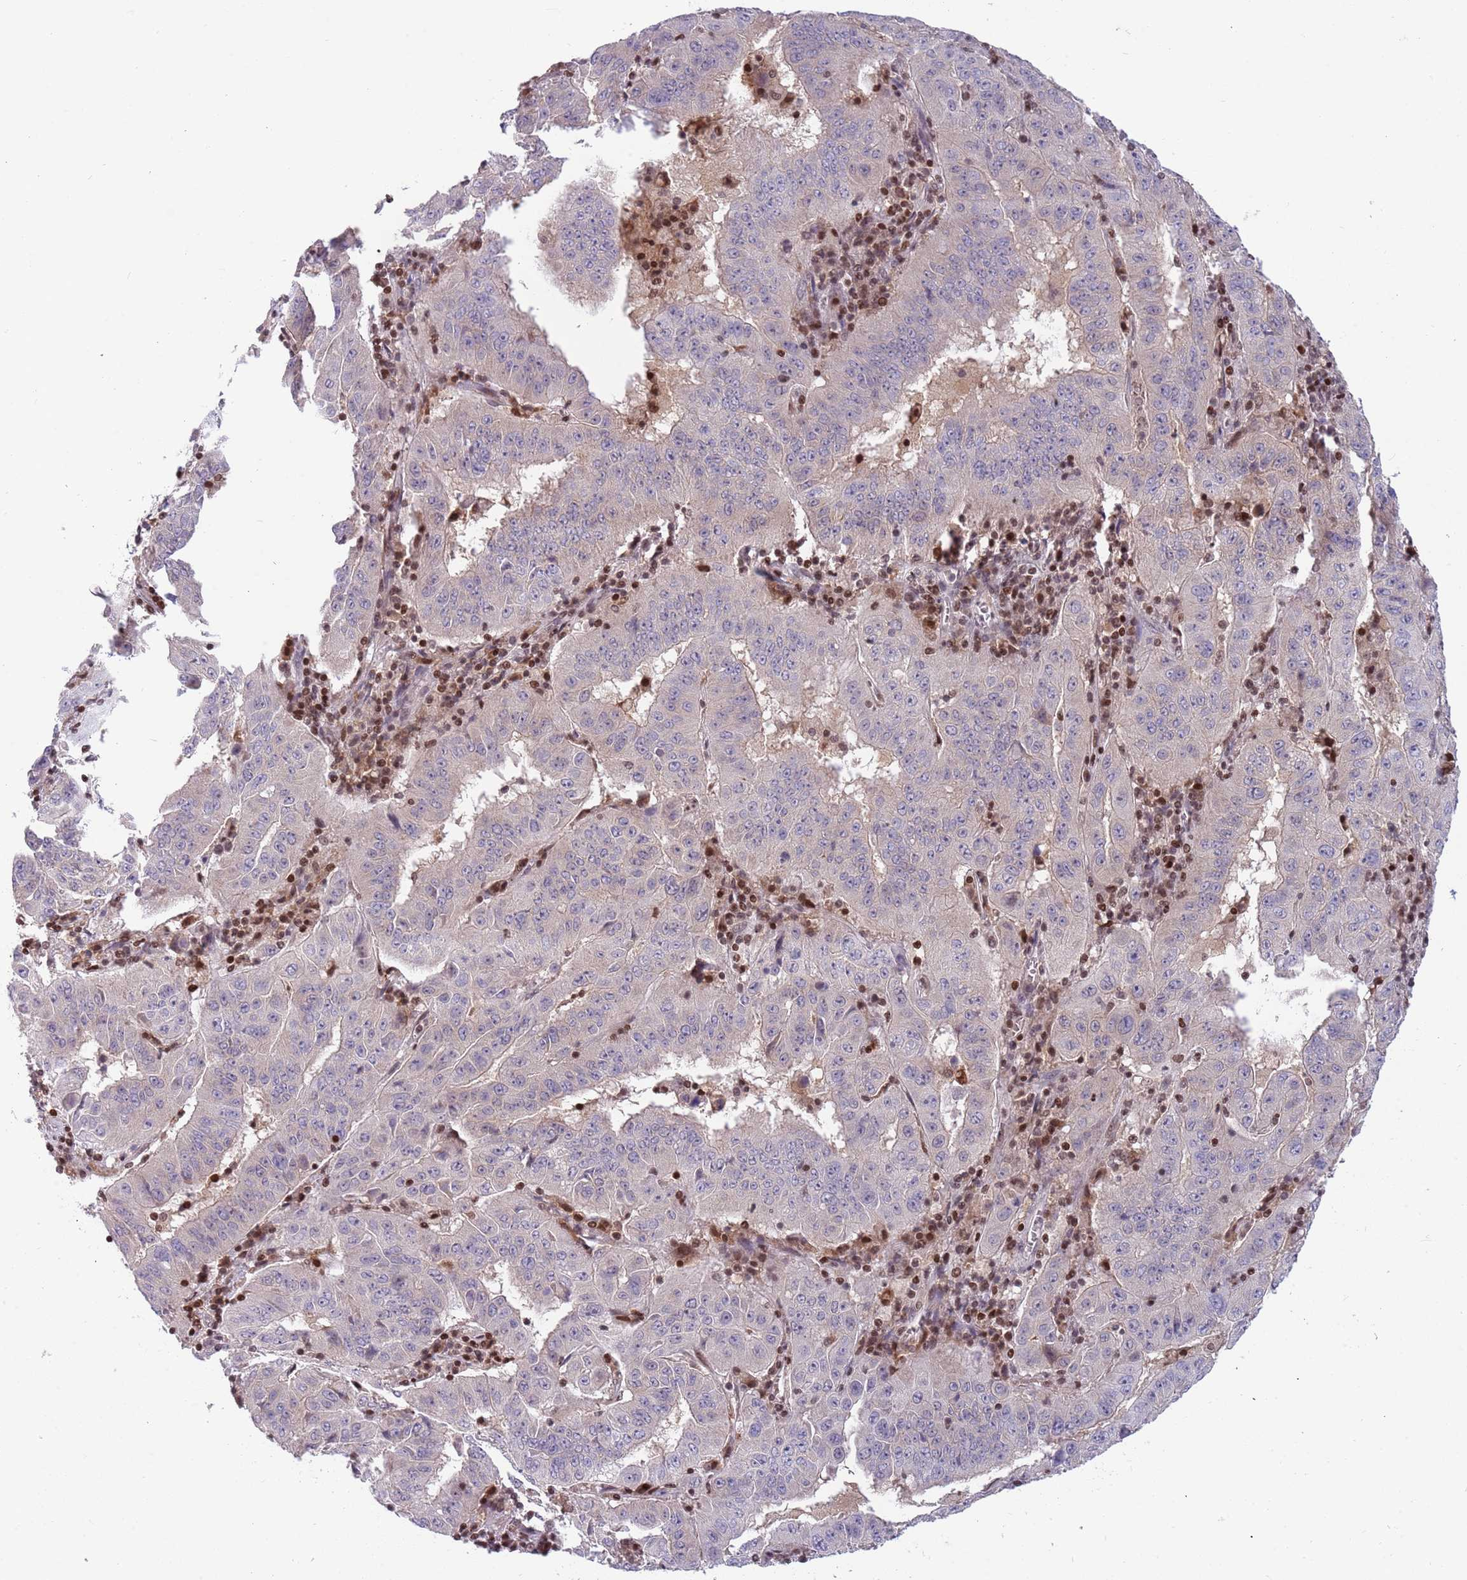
{"staining": {"intensity": "negative", "quantity": "none", "location": "none"}, "tissue": "pancreatic cancer", "cell_type": "Tumor cells", "image_type": "cancer", "snomed": [{"axis": "morphology", "description": "Adenocarcinoma, NOS"}, {"axis": "topography", "description": "Pancreas"}], "caption": "Tumor cells are negative for protein expression in human pancreatic adenocarcinoma.", "gene": "ARHGEF5", "patient": {"sex": "male", "age": 63}}